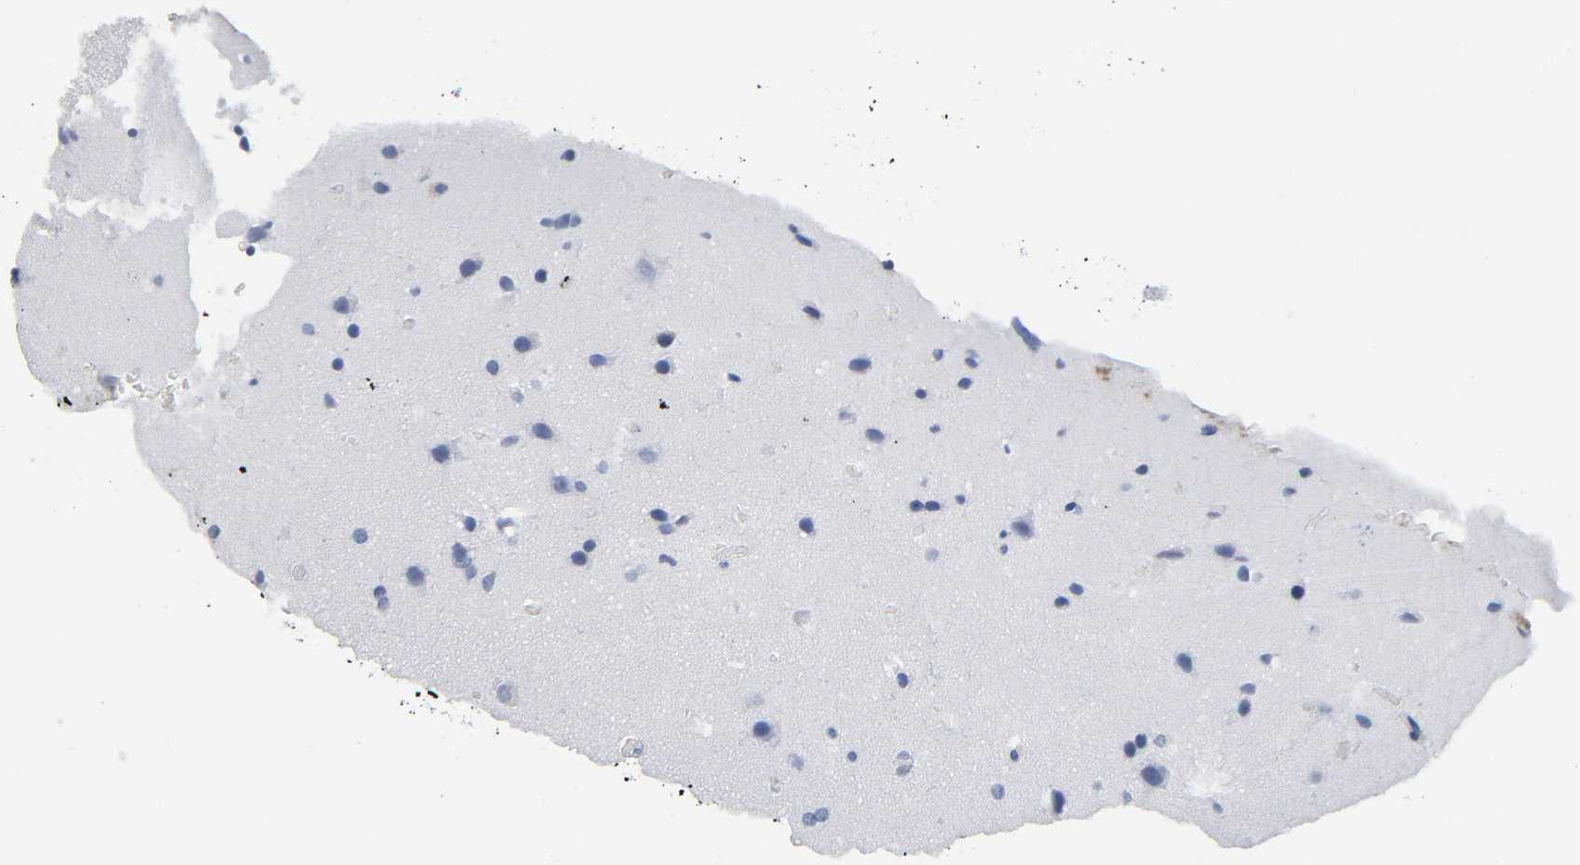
{"staining": {"intensity": "negative", "quantity": "none", "location": "none"}, "tissue": "glioma", "cell_type": "Tumor cells", "image_type": "cancer", "snomed": [{"axis": "morphology", "description": "Glioma, malignant, Low grade"}, {"axis": "topography", "description": "Cerebral cortex"}], "caption": "IHC micrograph of neoplastic tissue: human low-grade glioma (malignant) stained with DAB demonstrates no significant protein staining in tumor cells.", "gene": "DOK2", "patient": {"sex": "female", "age": 47}}